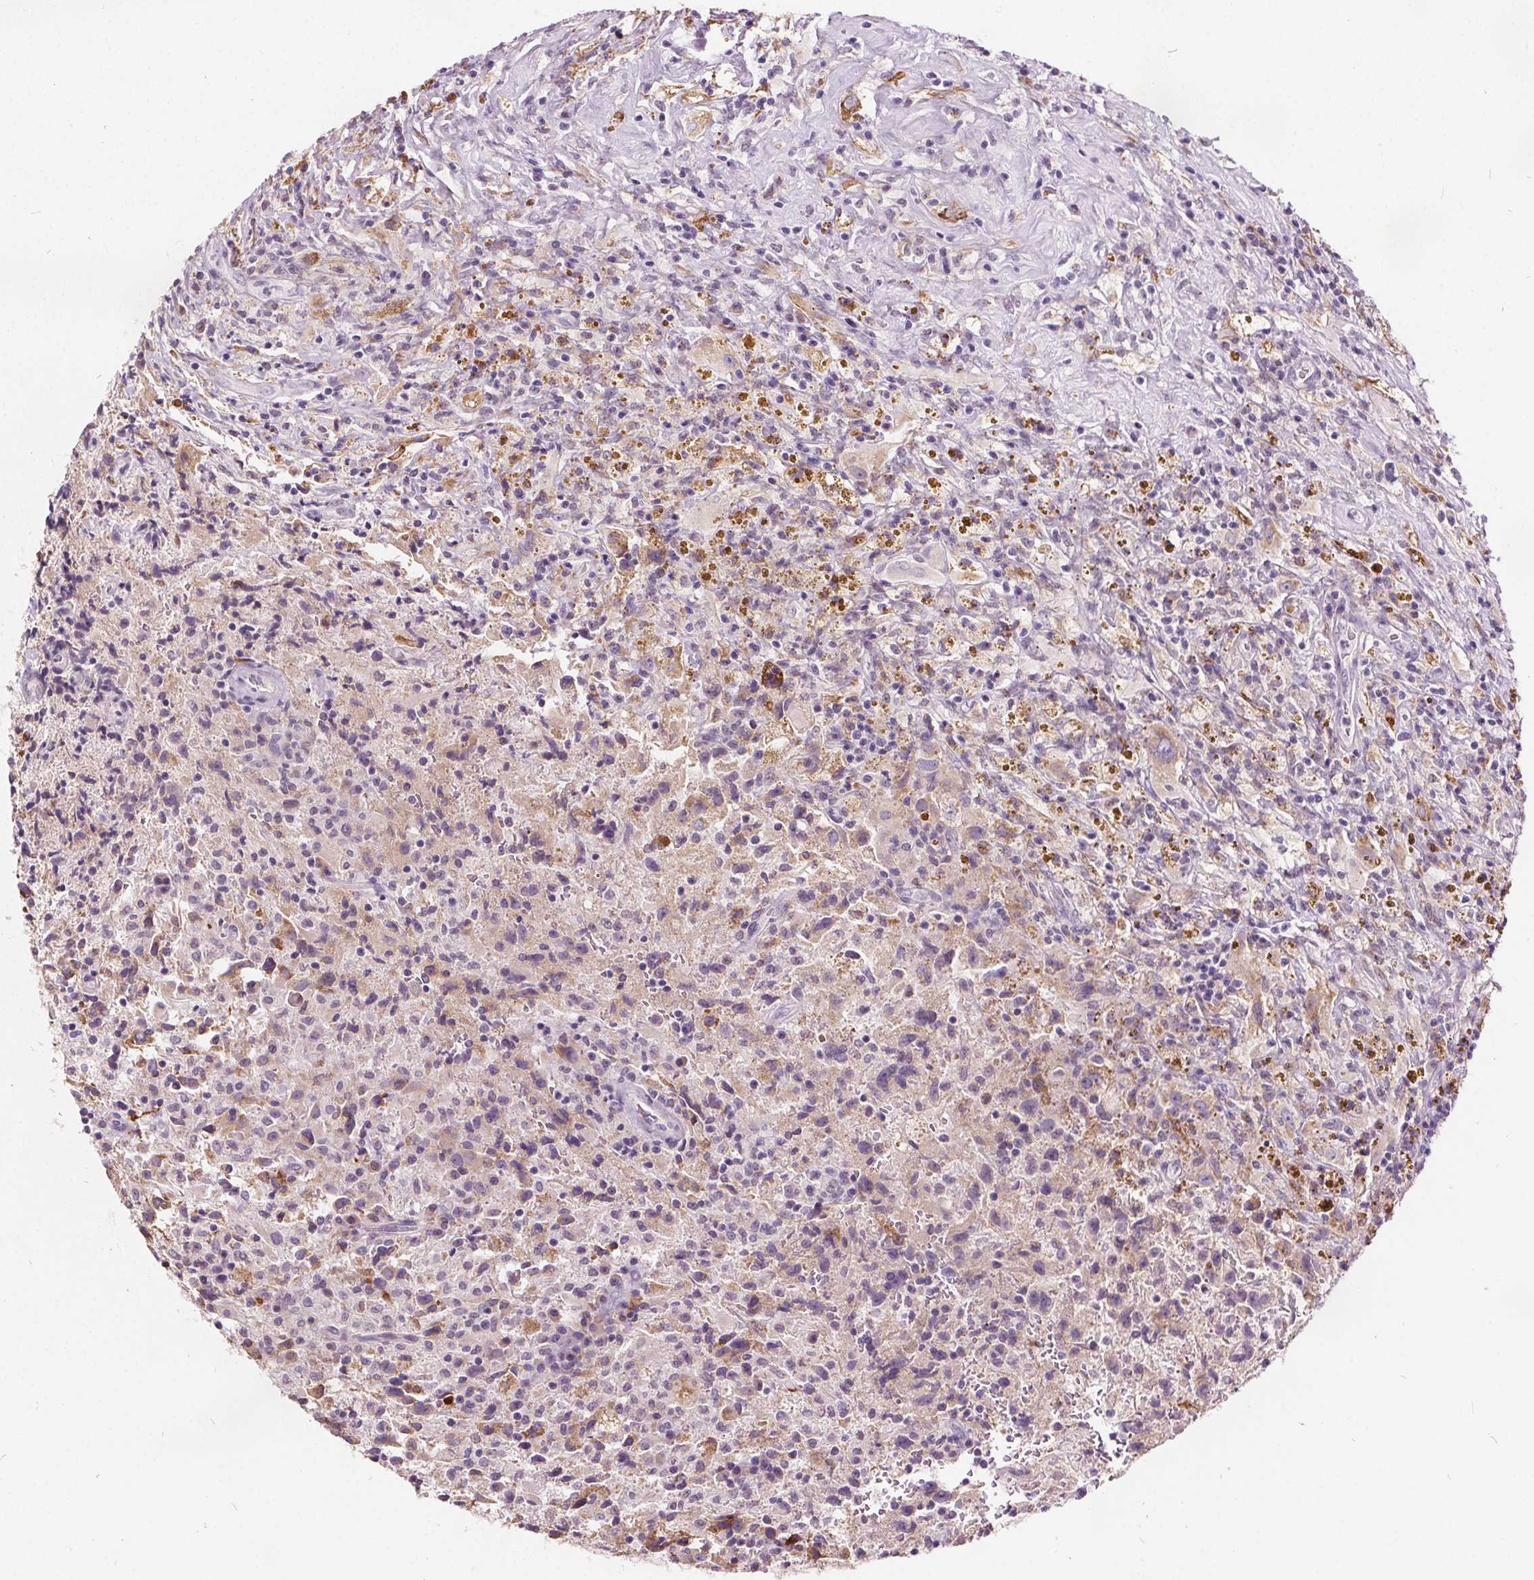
{"staining": {"intensity": "negative", "quantity": "none", "location": "none"}, "tissue": "glioma", "cell_type": "Tumor cells", "image_type": "cancer", "snomed": [{"axis": "morphology", "description": "Glioma, malignant, High grade"}, {"axis": "topography", "description": "Brain"}], "caption": "The photomicrograph exhibits no significant positivity in tumor cells of high-grade glioma (malignant).", "gene": "ACOX2", "patient": {"sex": "male", "age": 68}}